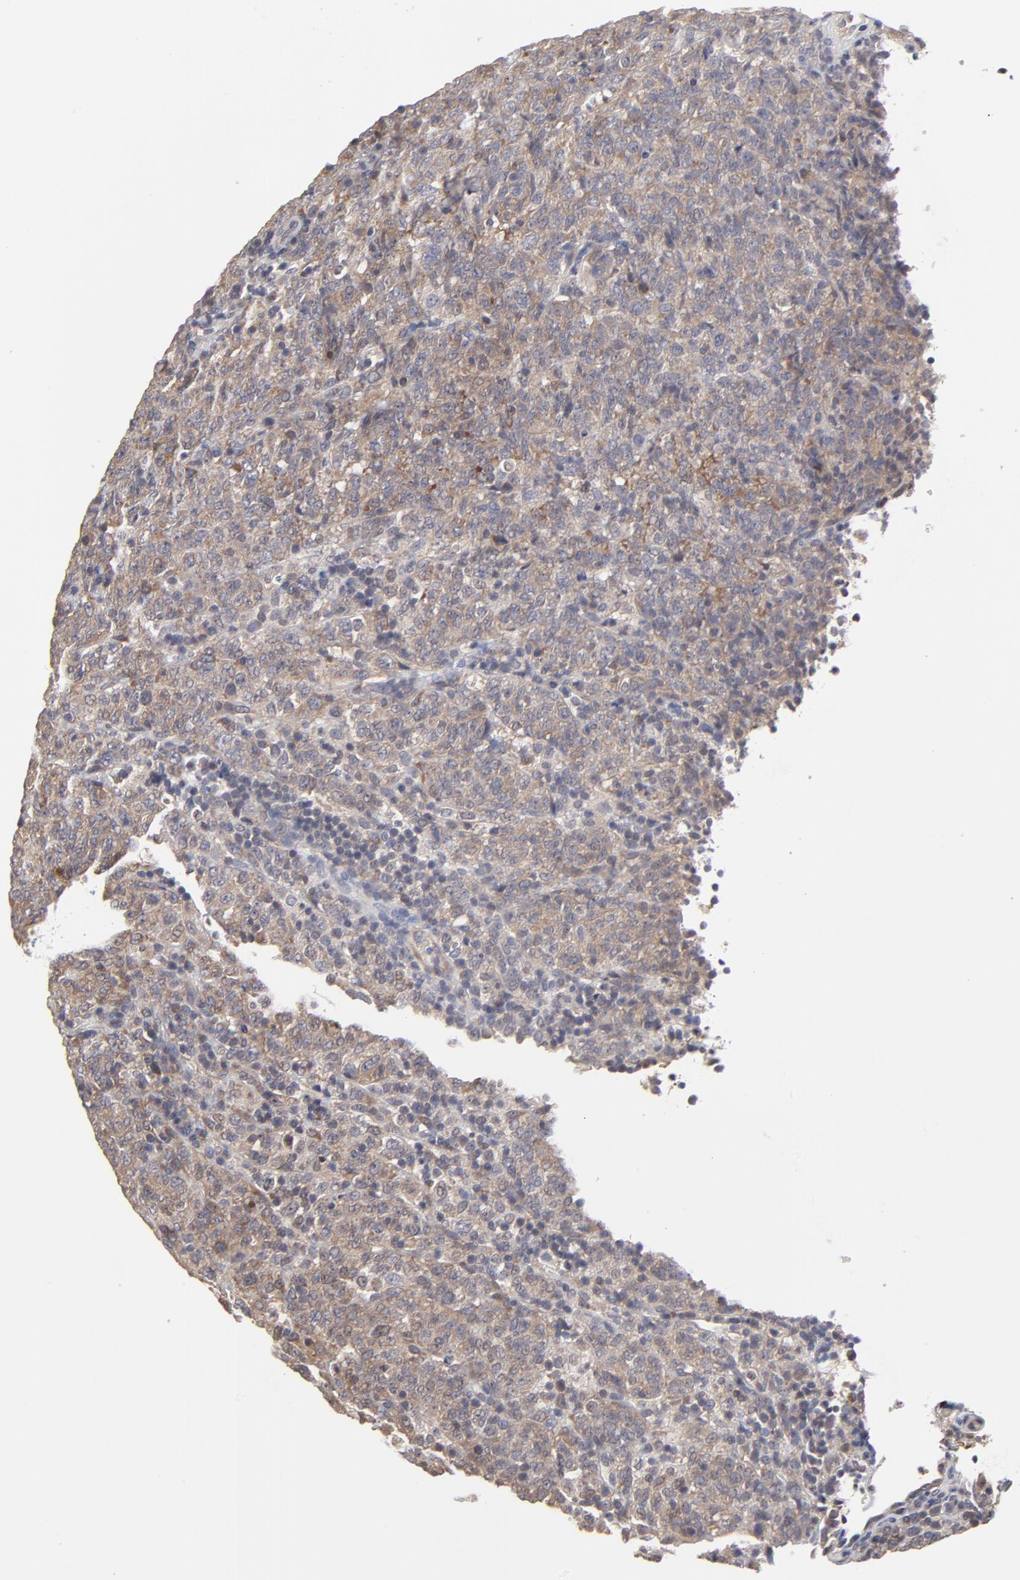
{"staining": {"intensity": "moderate", "quantity": ">75%", "location": "cytoplasmic/membranous"}, "tissue": "lymphoma", "cell_type": "Tumor cells", "image_type": "cancer", "snomed": [{"axis": "morphology", "description": "Malignant lymphoma, non-Hodgkin's type, High grade"}, {"axis": "topography", "description": "Tonsil"}], "caption": "High-magnification brightfield microscopy of lymphoma stained with DAB (3,3'-diaminobenzidine) (brown) and counterstained with hematoxylin (blue). tumor cells exhibit moderate cytoplasmic/membranous expression is appreciated in approximately>75% of cells.", "gene": "ZNF157", "patient": {"sex": "female", "age": 36}}